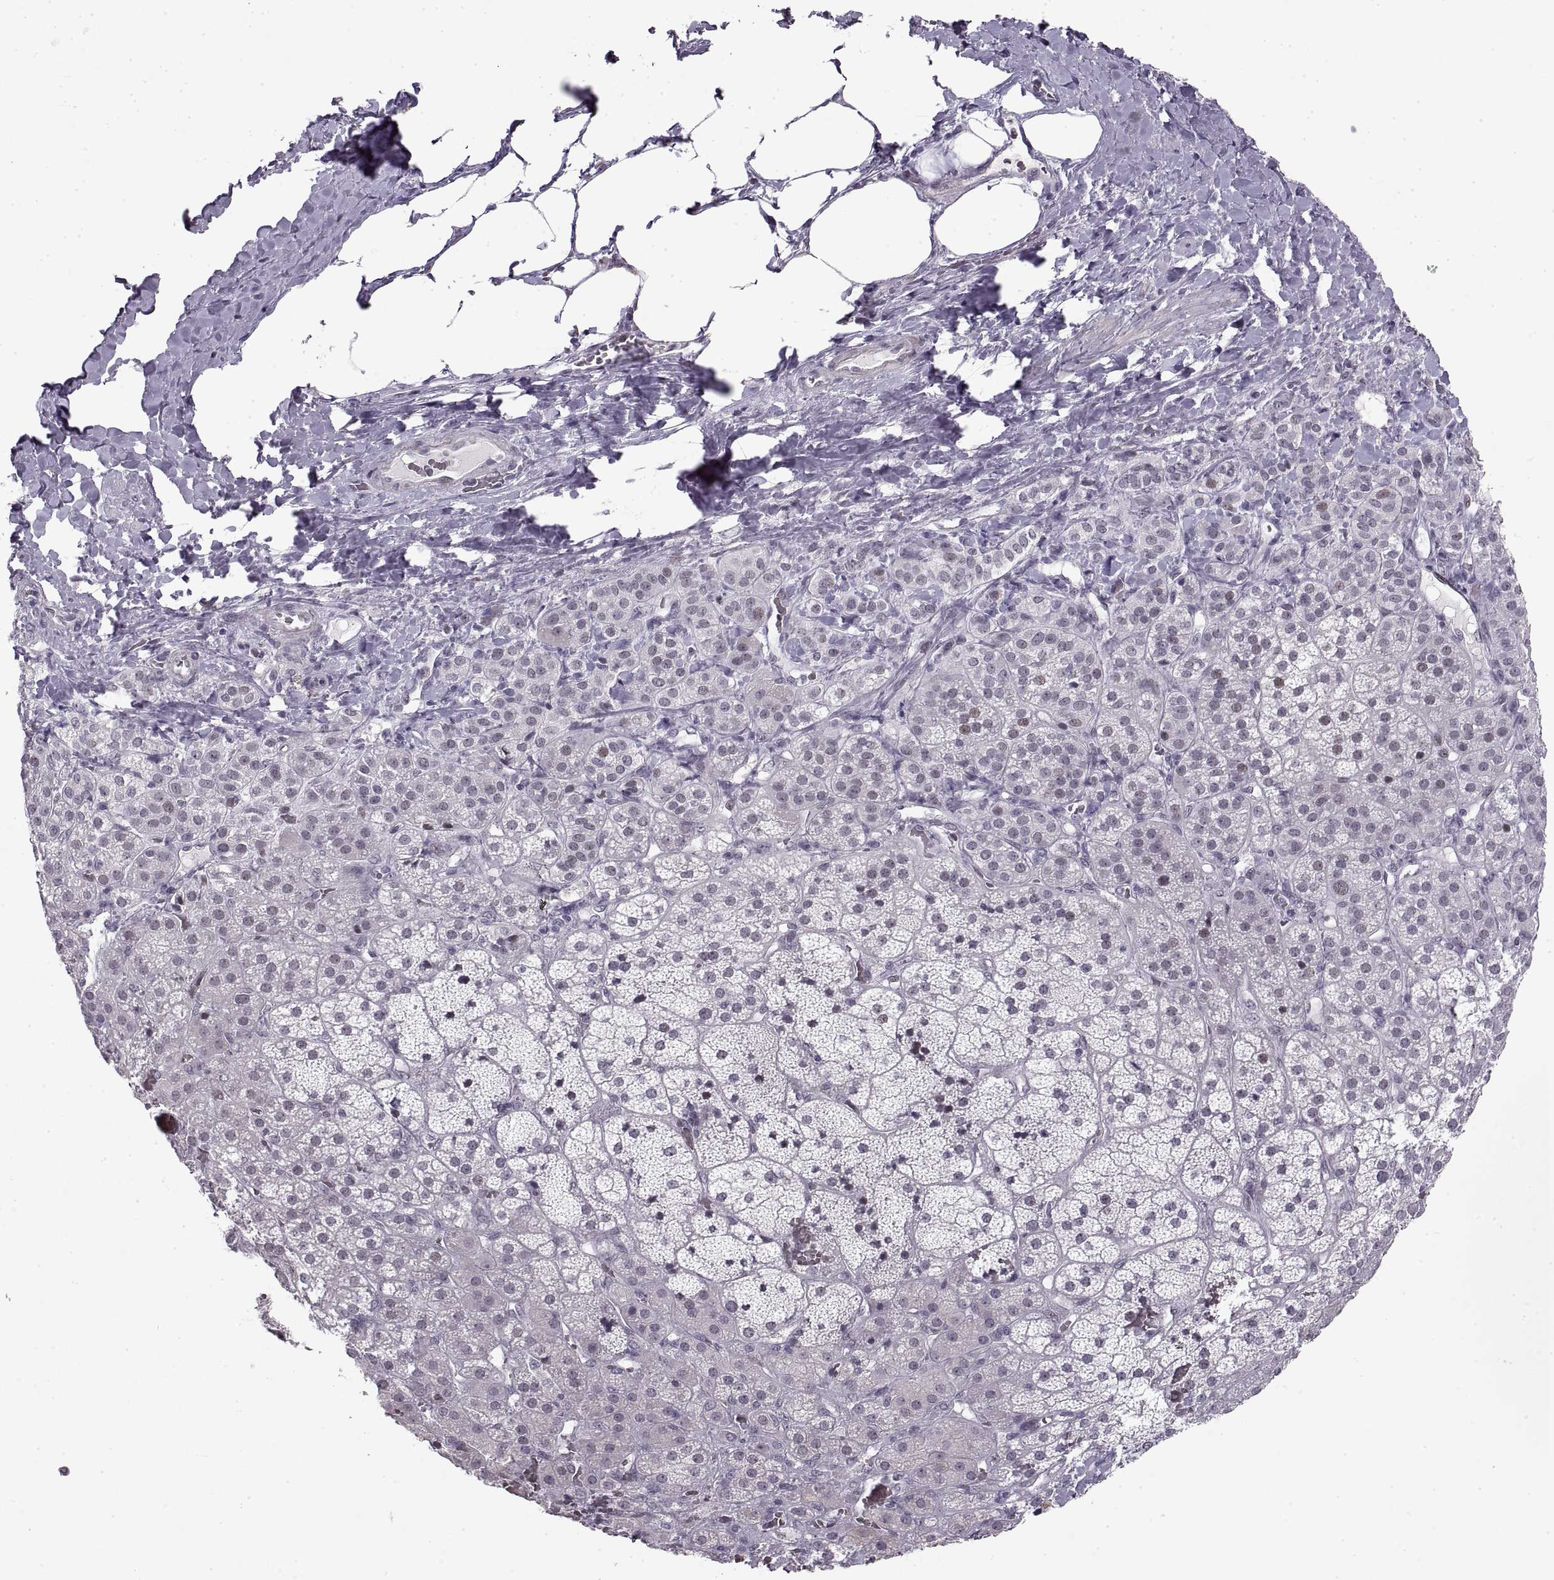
{"staining": {"intensity": "negative", "quantity": "none", "location": "none"}, "tissue": "adrenal gland", "cell_type": "Glandular cells", "image_type": "normal", "snomed": [{"axis": "morphology", "description": "Normal tissue, NOS"}, {"axis": "topography", "description": "Adrenal gland"}], "caption": "High magnification brightfield microscopy of unremarkable adrenal gland stained with DAB (brown) and counterstained with hematoxylin (blue): glandular cells show no significant expression. (DAB immunohistochemistry (IHC), high magnification).", "gene": "NANOS3", "patient": {"sex": "male", "age": 57}}